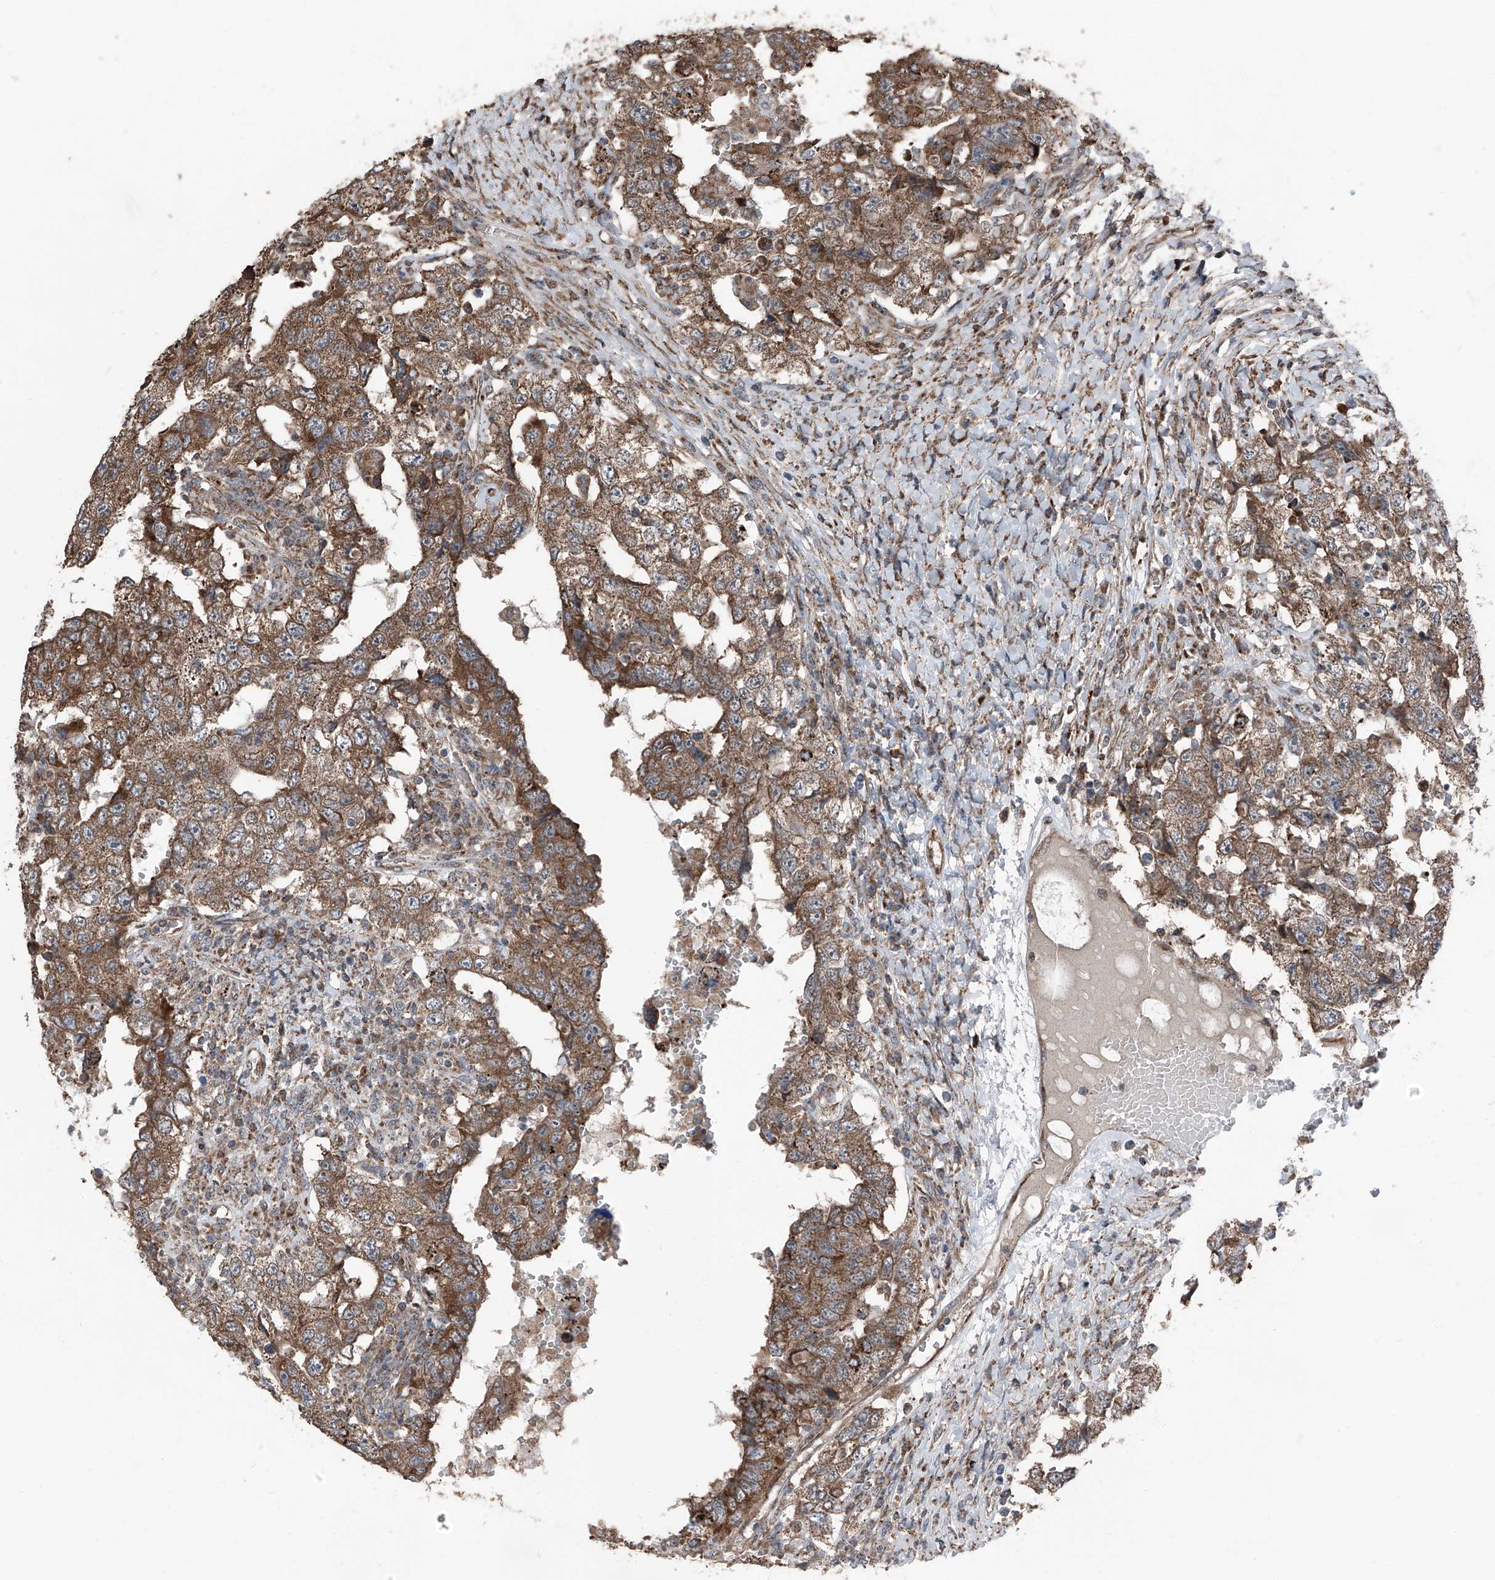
{"staining": {"intensity": "moderate", "quantity": ">75%", "location": "cytoplasmic/membranous"}, "tissue": "testis cancer", "cell_type": "Tumor cells", "image_type": "cancer", "snomed": [{"axis": "morphology", "description": "Carcinoma, Embryonal, NOS"}, {"axis": "topography", "description": "Testis"}], "caption": "Tumor cells display medium levels of moderate cytoplasmic/membranous positivity in about >75% of cells in human testis cancer. (Brightfield microscopy of DAB IHC at high magnification).", "gene": "LIMK1", "patient": {"sex": "male", "age": 26}}